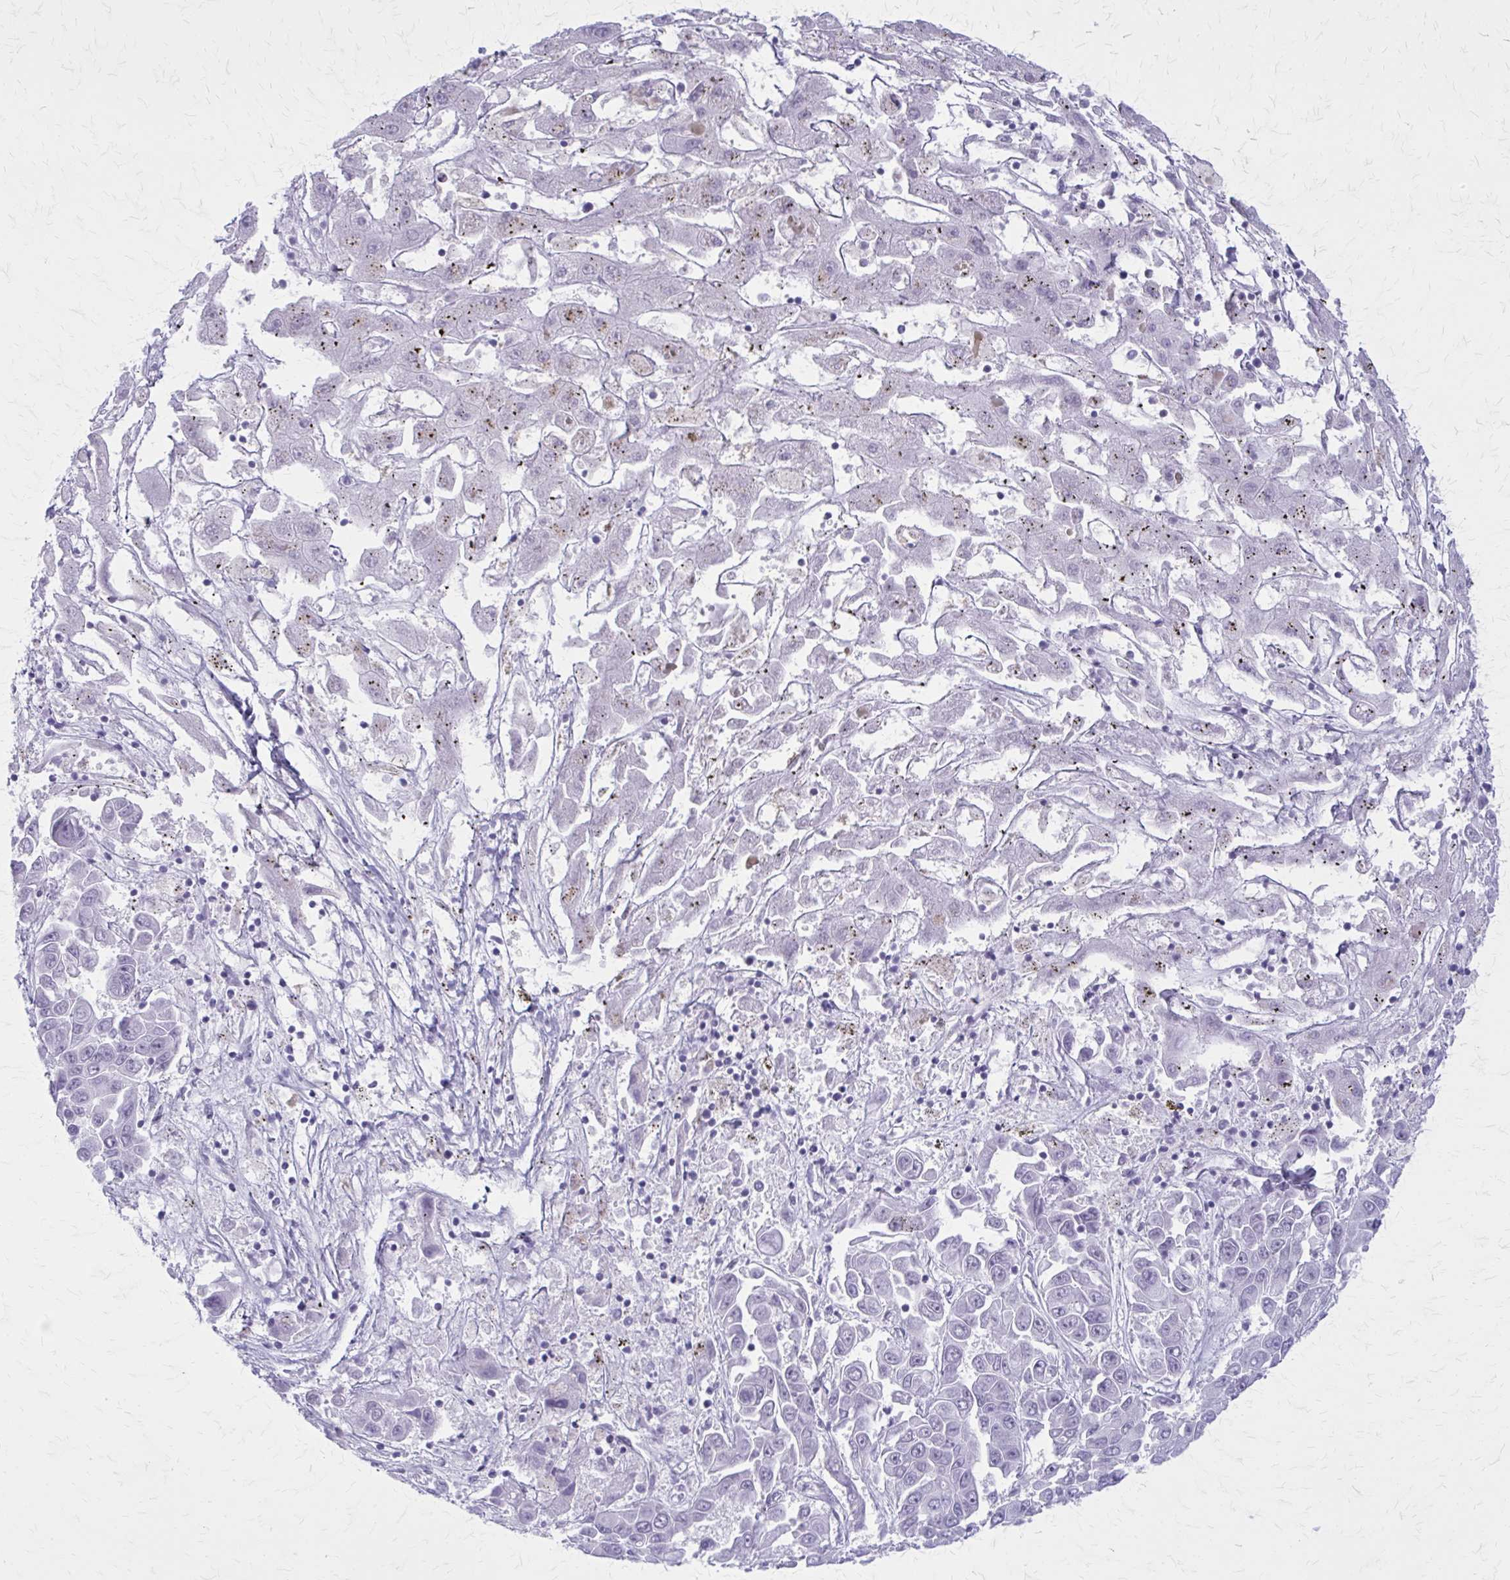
{"staining": {"intensity": "negative", "quantity": "none", "location": "none"}, "tissue": "liver cancer", "cell_type": "Tumor cells", "image_type": "cancer", "snomed": [{"axis": "morphology", "description": "Cholangiocarcinoma"}, {"axis": "topography", "description": "Liver"}], "caption": "DAB immunohistochemical staining of cholangiocarcinoma (liver) exhibits no significant staining in tumor cells. (Brightfield microscopy of DAB (3,3'-diaminobenzidine) immunohistochemistry (IHC) at high magnification).", "gene": "GAD1", "patient": {"sex": "female", "age": 52}}